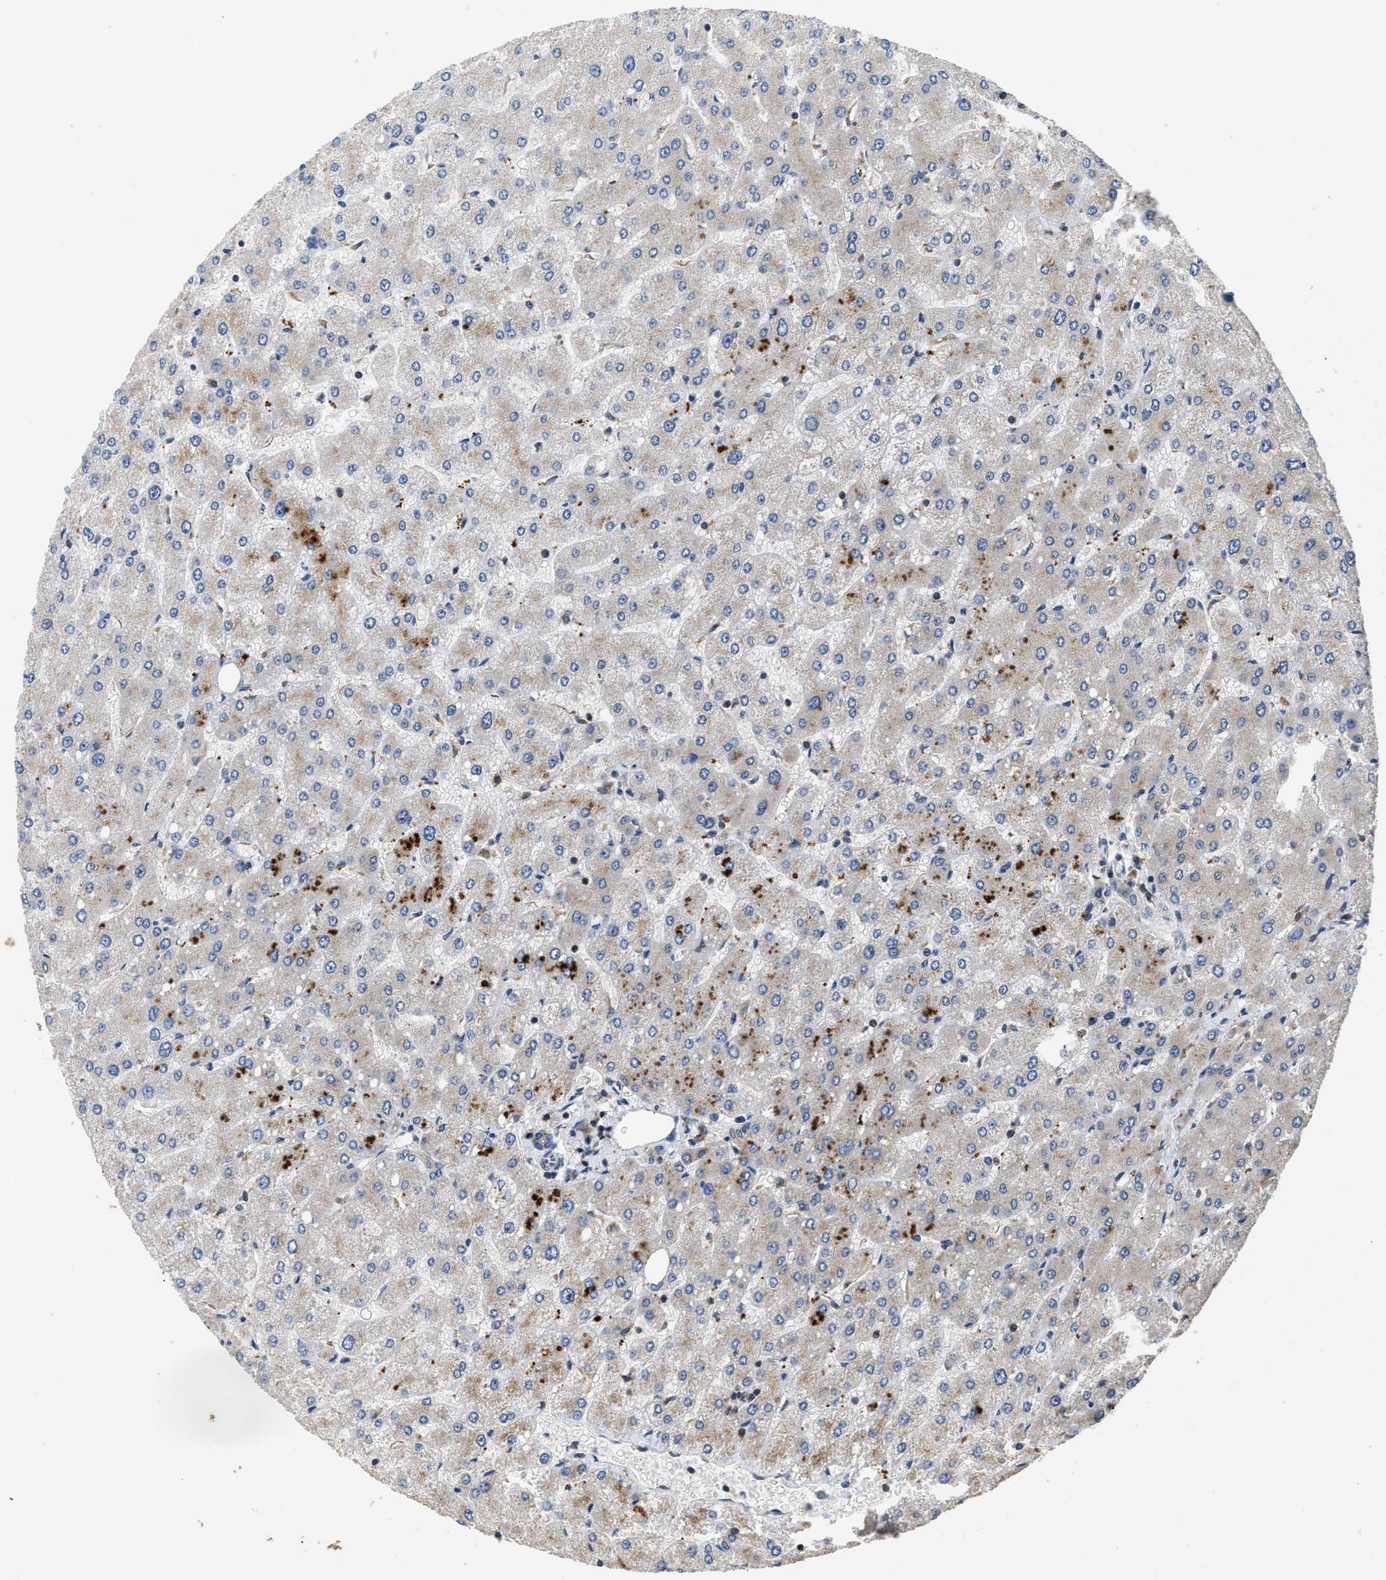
{"staining": {"intensity": "moderate", "quantity": "<25%", "location": "cytoplasmic/membranous"}, "tissue": "liver", "cell_type": "Cholangiocytes", "image_type": "normal", "snomed": [{"axis": "morphology", "description": "Normal tissue, NOS"}, {"axis": "topography", "description": "Liver"}], "caption": "Human liver stained for a protein (brown) shows moderate cytoplasmic/membranous positive expression in about <25% of cholangiocytes.", "gene": "DNAJC2", "patient": {"sex": "male", "age": 55}}